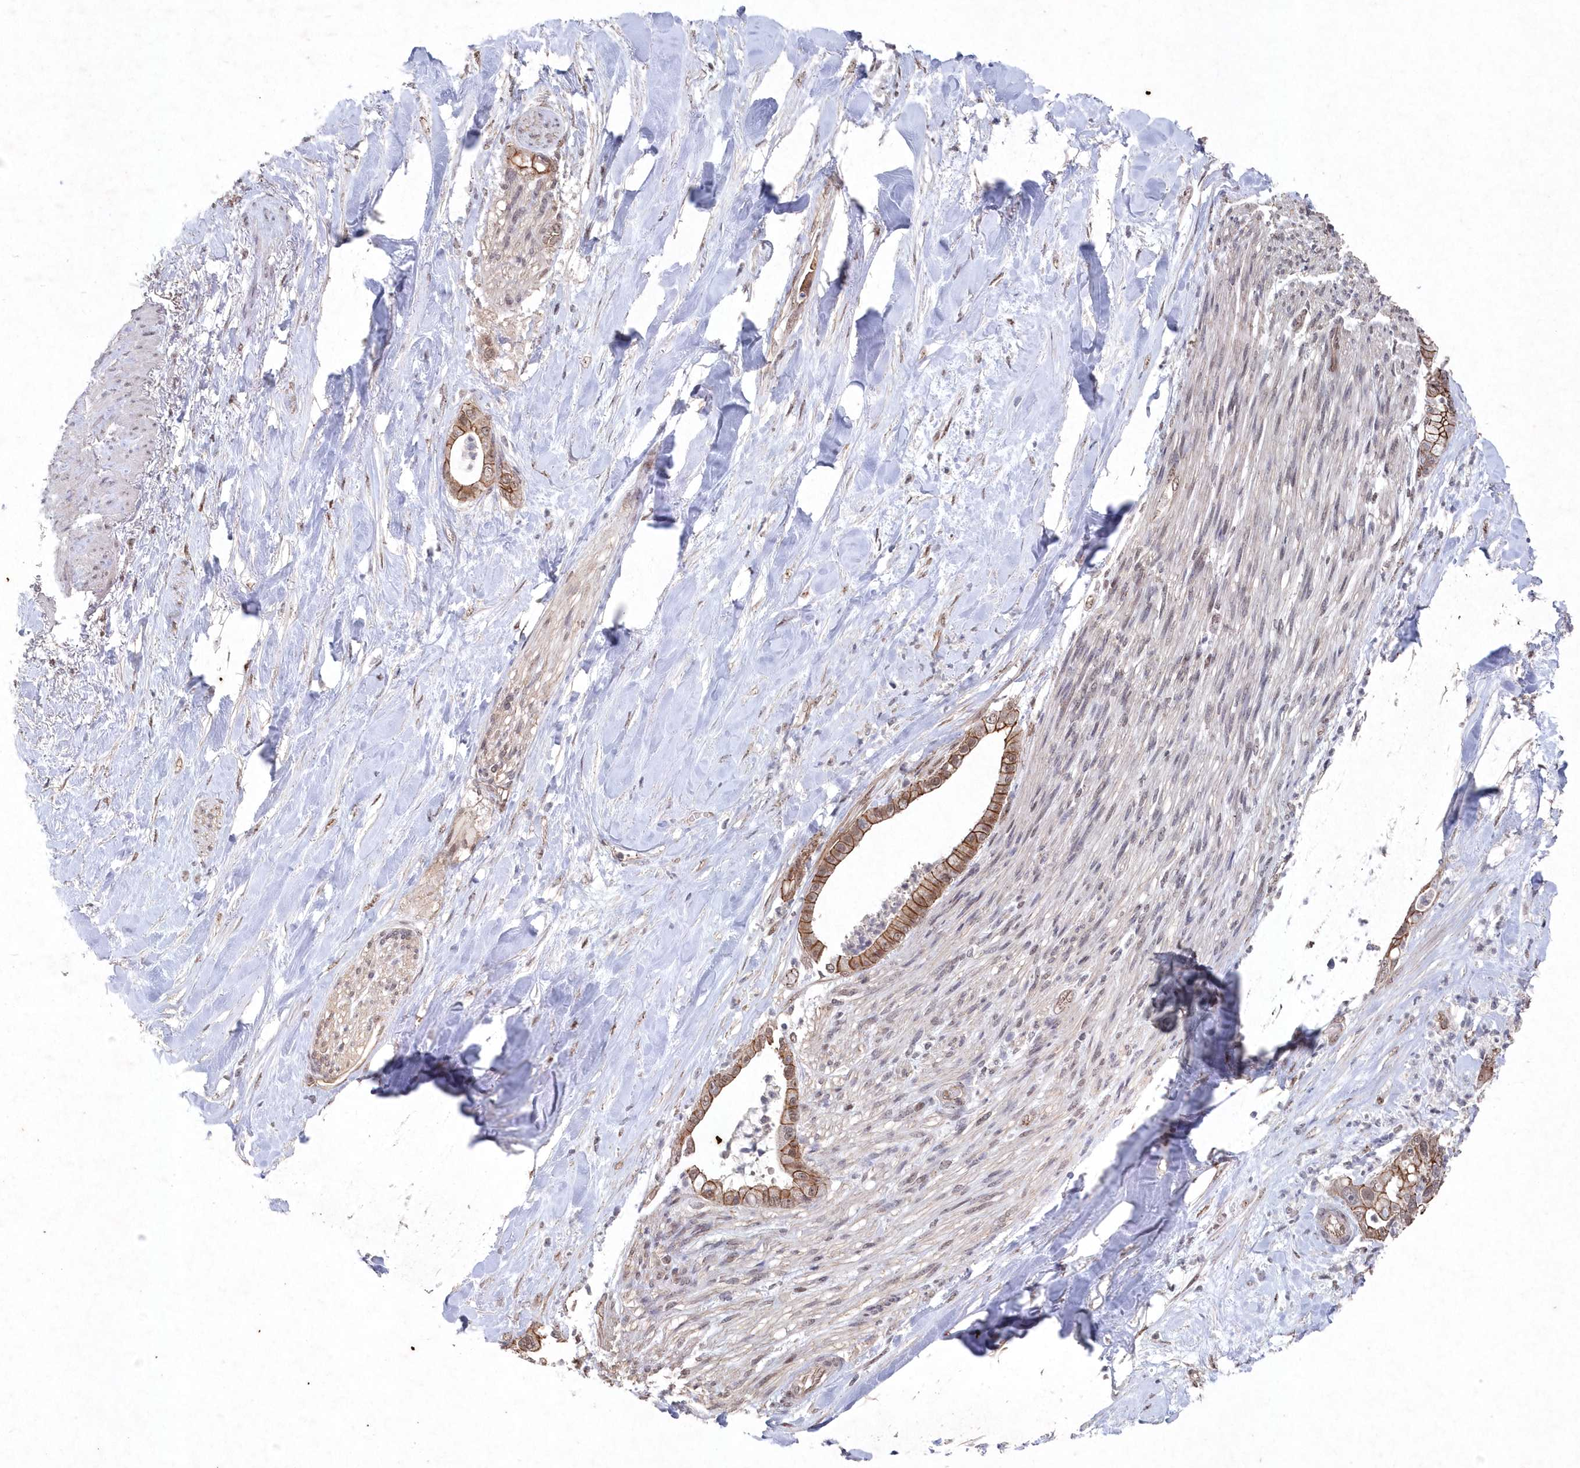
{"staining": {"intensity": "moderate", "quantity": ">75%", "location": "cytoplasmic/membranous"}, "tissue": "liver cancer", "cell_type": "Tumor cells", "image_type": "cancer", "snomed": [{"axis": "morphology", "description": "Cholangiocarcinoma"}, {"axis": "topography", "description": "Liver"}], "caption": "Immunohistochemistry (IHC) (DAB) staining of human cholangiocarcinoma (liver) exhibits moderate cytoplasmic/membranous protein expression in approximately >75% of tumor cells.", "gene": "VSIG2", "patient": {"sex": "female", "age": 54}}